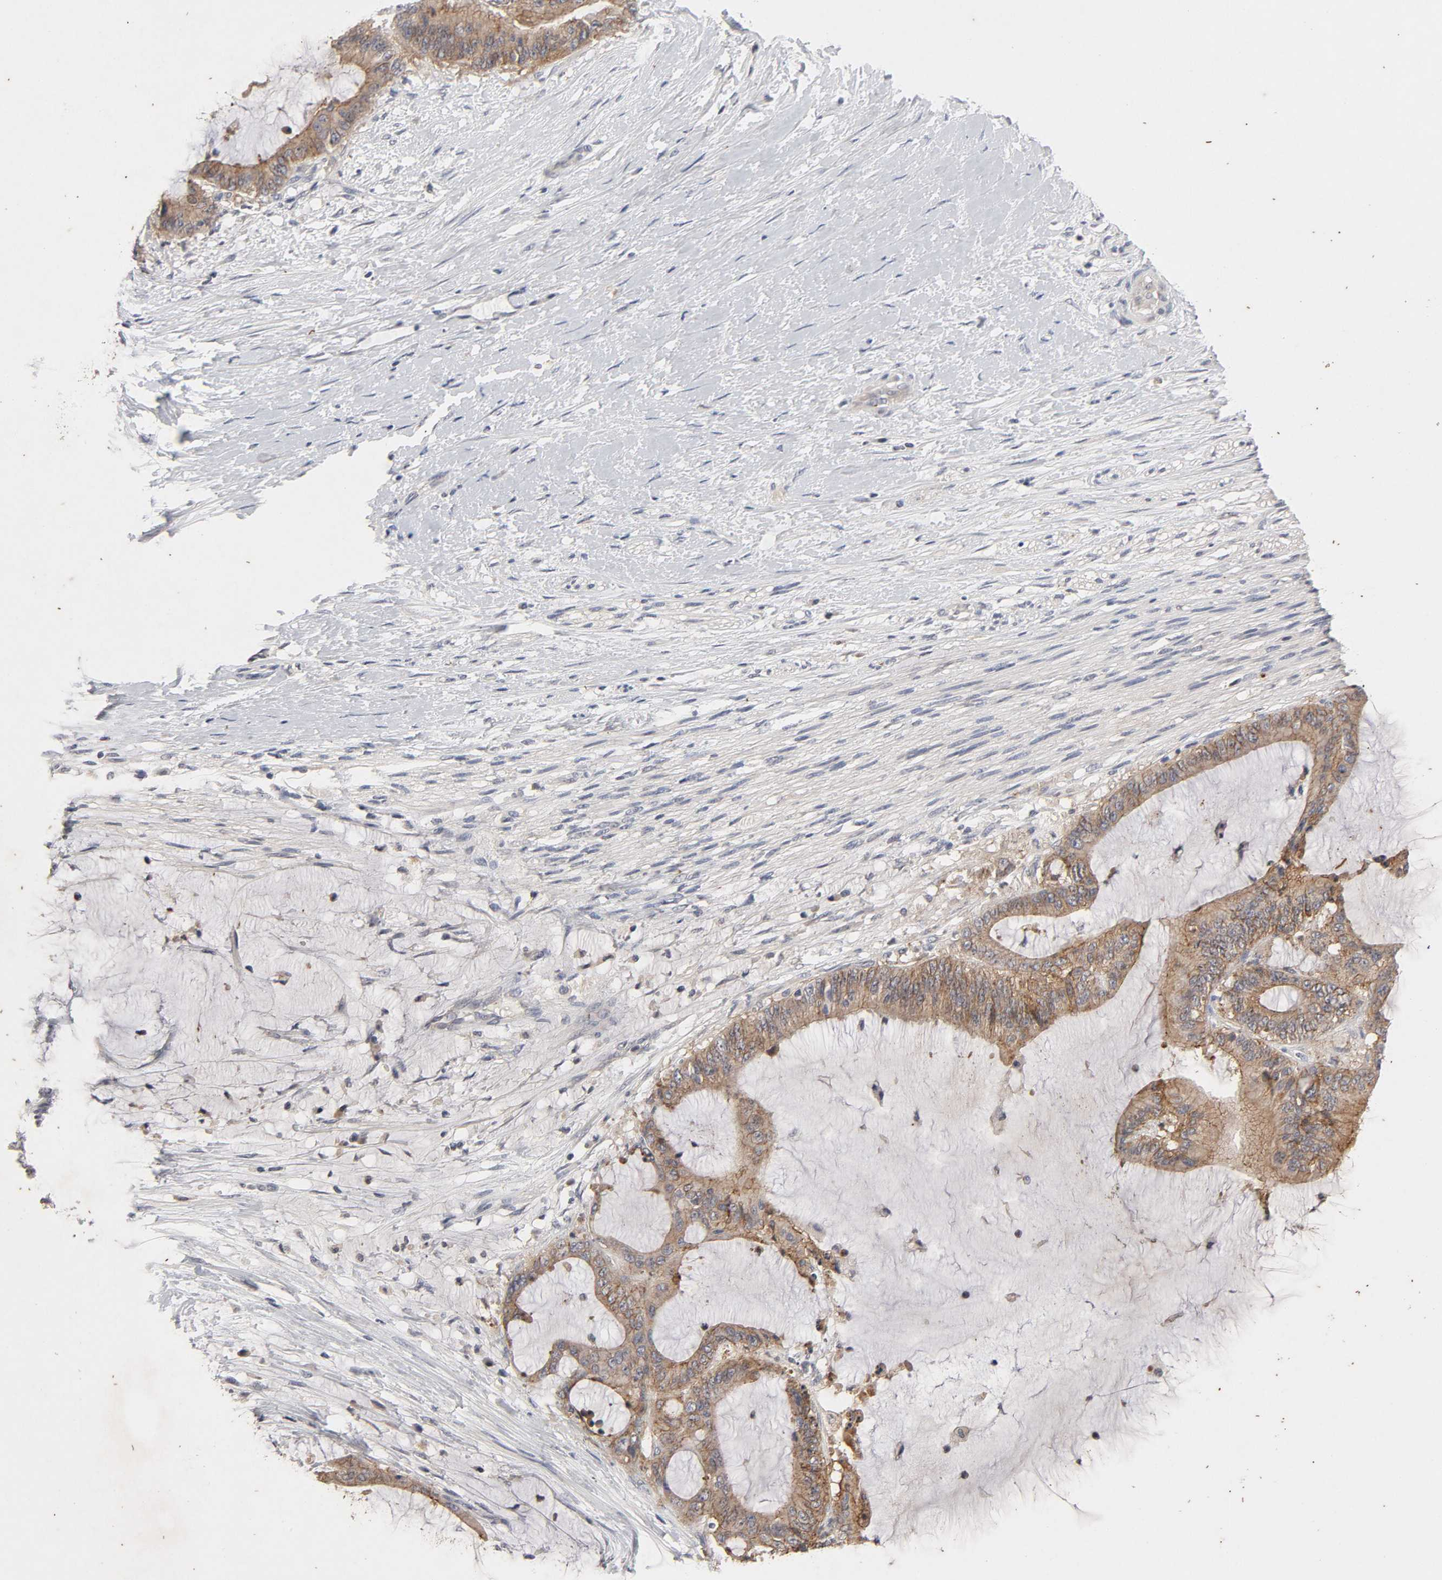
{"staining": {"intensity": "strong", "quantity": ">75%", "location": "cytoplasmic/membranous"}, "tissue": "liver cancer", "cell_type": "Tumor cells", "image_type": "cancer", "snomed": [{"axis": "morphology", "description": "Cholangiocarcinoma"}, {"axis": "topography", "description": "Liver"}], "caption": "Protein staining displays strong cytoplasmic/membranous positivity in about >75% of tumor cells in liver cancer (cholangiocarcinoma).", "gene": "CXADR", "patient": {"sex": "female", "age": 73}}